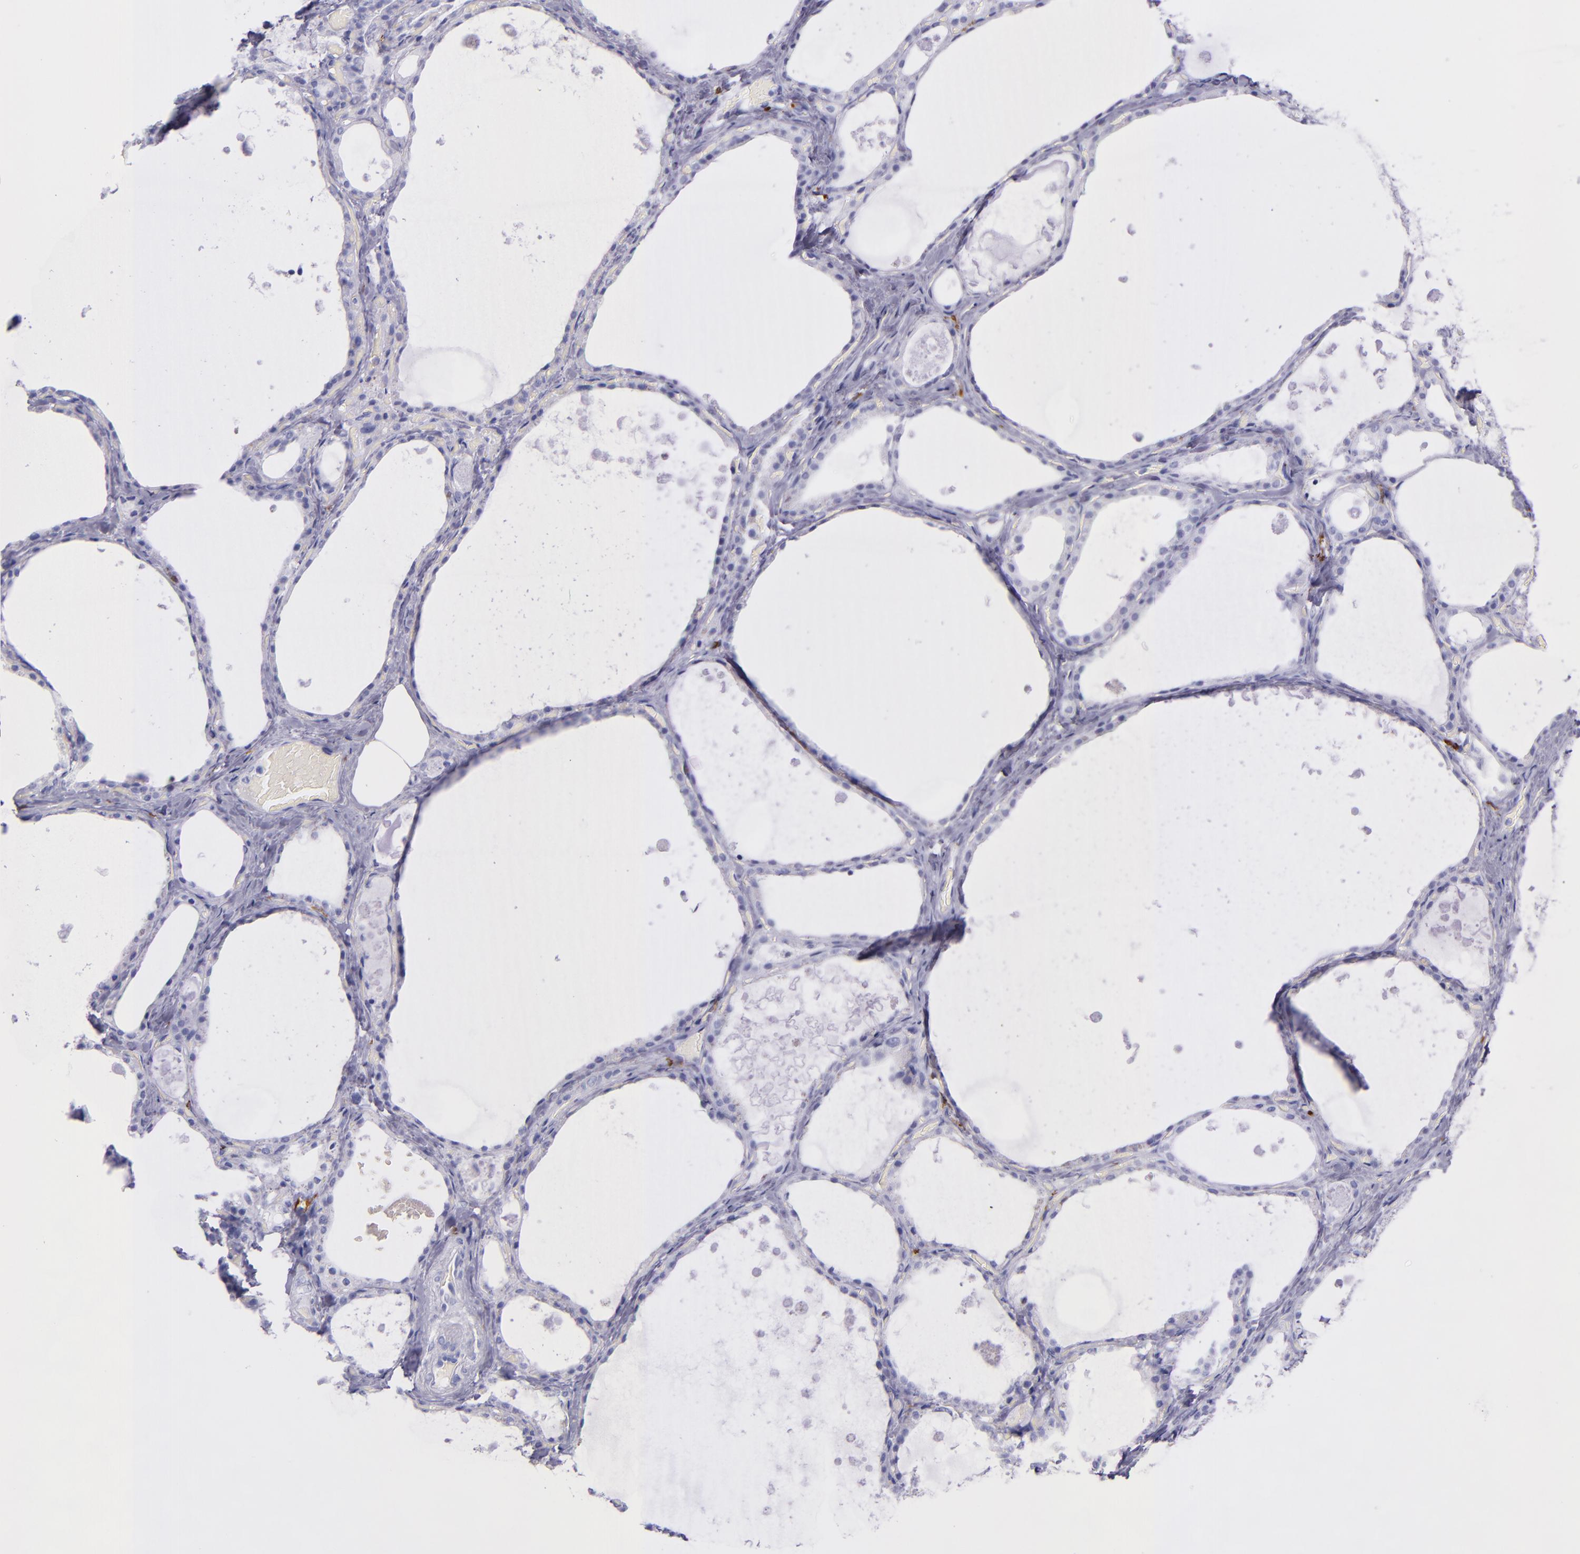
{"staining": {"intensity": "negative", "quantity": "none", "location": "none"}, "tissue": "thyroid gland", "cell_type": "Glandular cells", "image_type": "normal", "snomed": [{"axis": "morphology", "description": "Normal tissue, NOS"}, {"axis": "topography", "description": "Thyroid gland"}], "caption": "This micrograph is of unremarkable thyroid gland stained with IHC to label a protein in brown with the nuclei are counter-stained blue. There is no expression in glandular cells.", "gene": "CD163", "patient": {"sex": "male", "age": 61}}